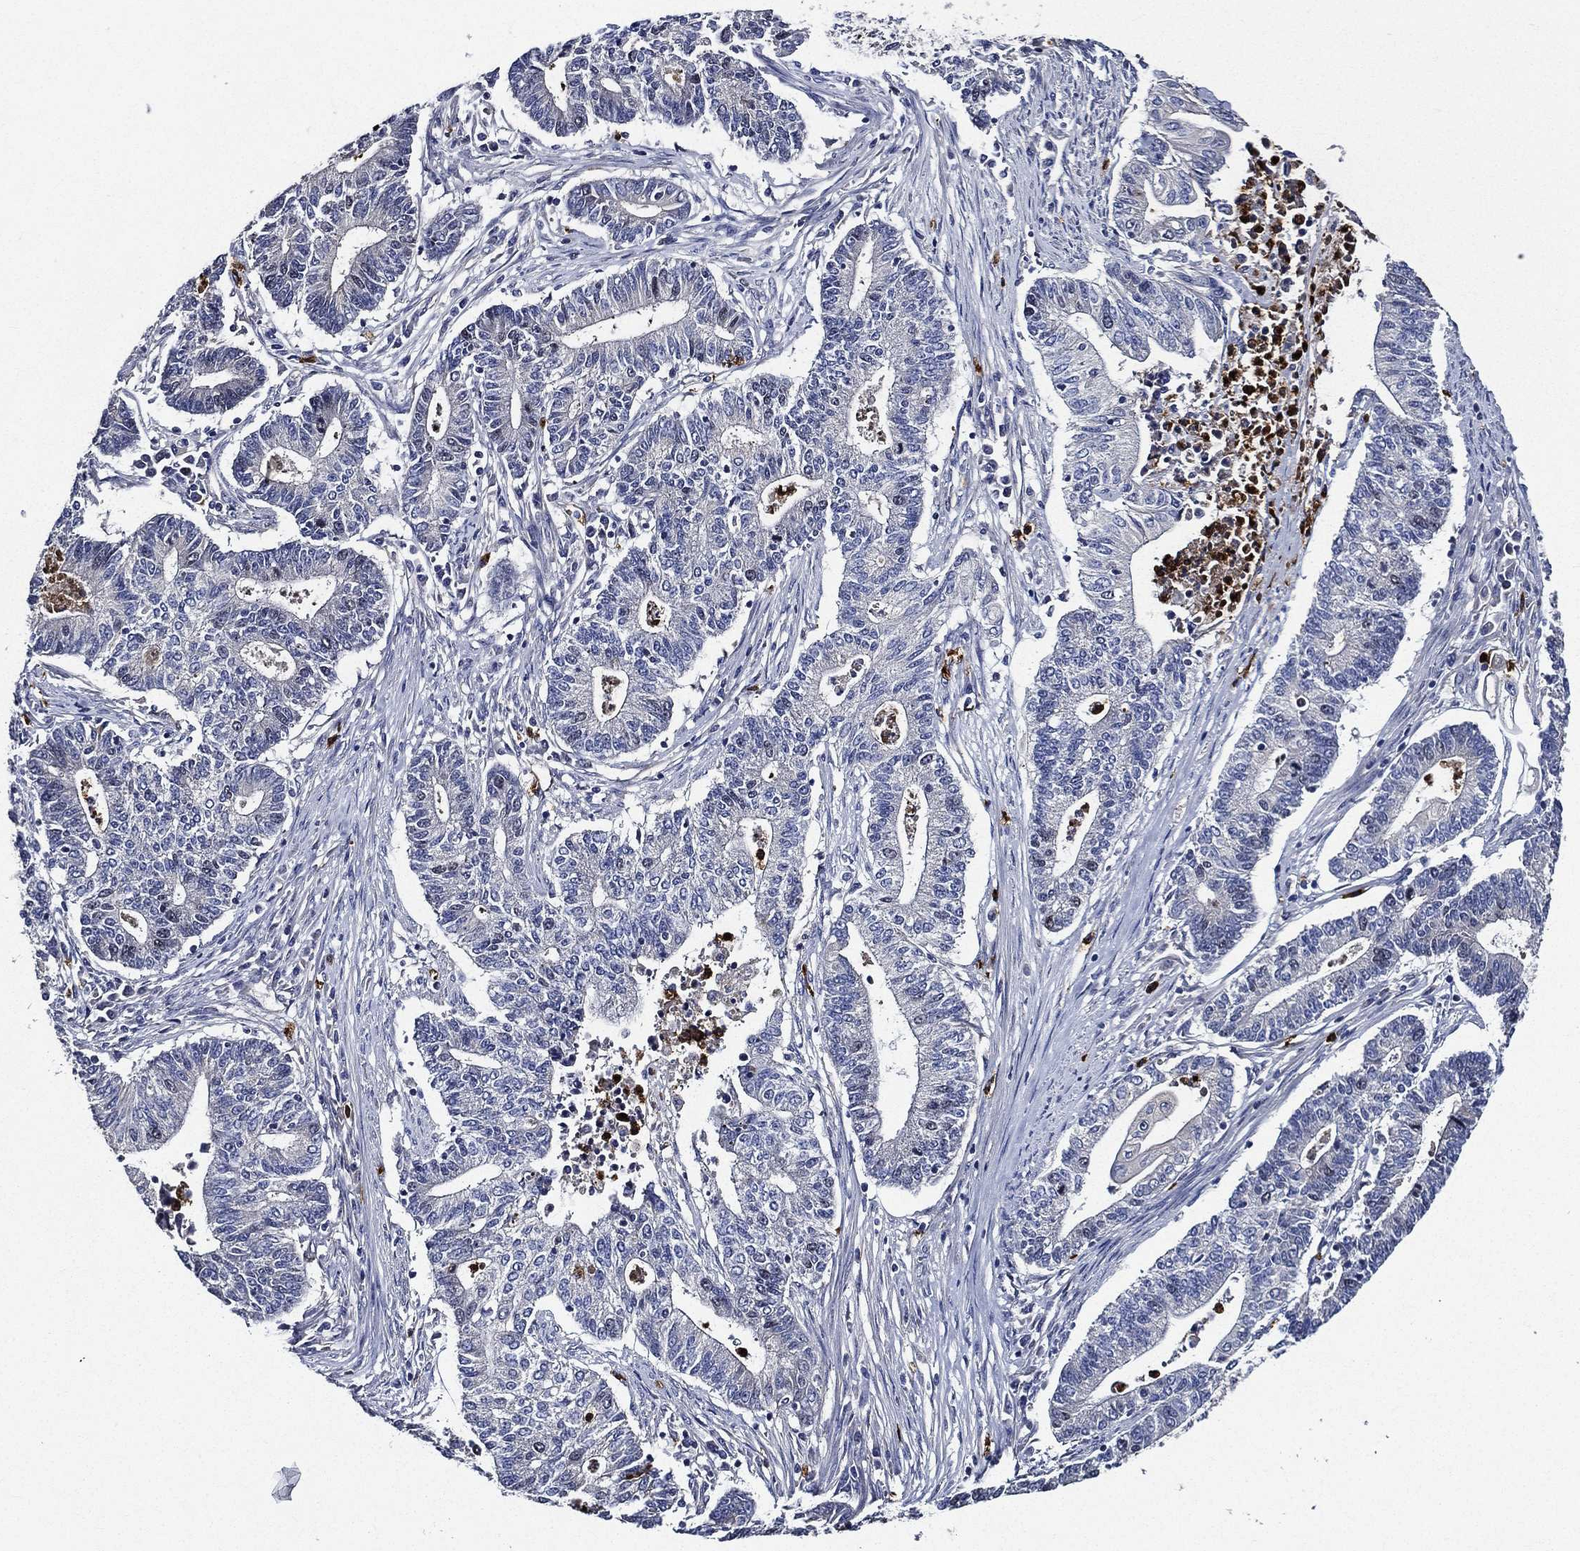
{"staining": {"intensity": "negative", "quantity": "none", "location": "none"}, "tissue": "endometrial cancer", "cell_type": "Tumor cells", "image_type": "cancer", "snomed": [{"axis": "morphology", "description": "Adenocarcinoma, NOS"}, {"axis": "topography", "description": "Uterus"}, {"axis": "topography", "description": "Endometrium"}], "caption": "This is an immunohistochemistry histopathology image of human endometrial adenocarcinoma. There is no expression in tumor cells.", "gene": "KIF20B", "patient": {"sex": "female", "age": 54}}